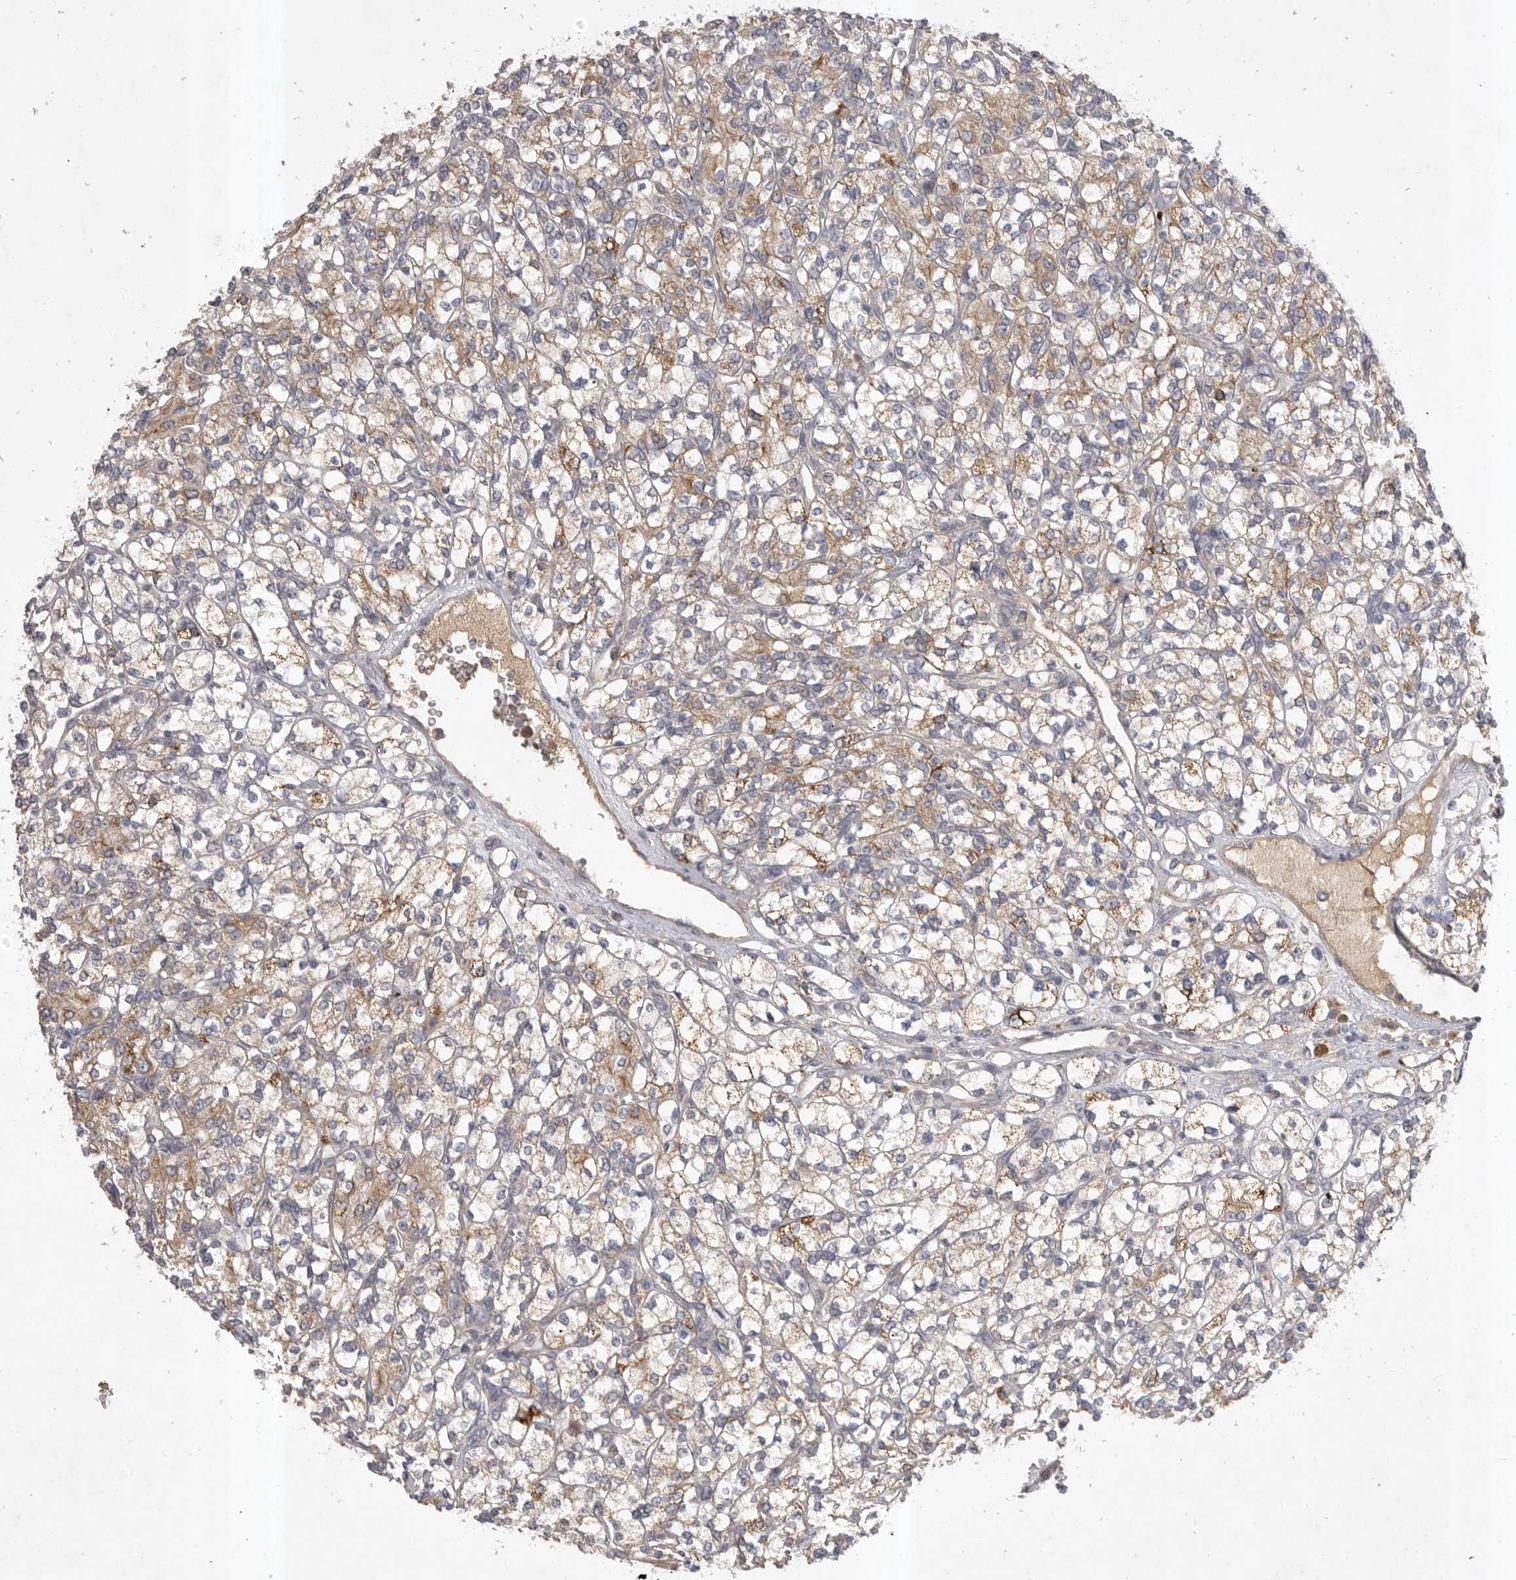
{"staining": {"intensity": "moderate", "quantity": "25%-75%", "location": "cytoplasmic/membranous"}, "tissue": "renal cancer", "cell_type": "Tumor cells", "image_type": "cancer", "snomed": [{"axis": "morphology", "description": "Adenocarcinoma, NOS"}, {"axis": "topography", "description": "Kidney"}], "caption": "Adenocarcinoma (renal) tissue demonstrates moderate cytoplasmic/membranous expression in about 25%-75% of tumor cells", "gene": "DHDDS", "patient": {"sex": "male", "age": 77}}